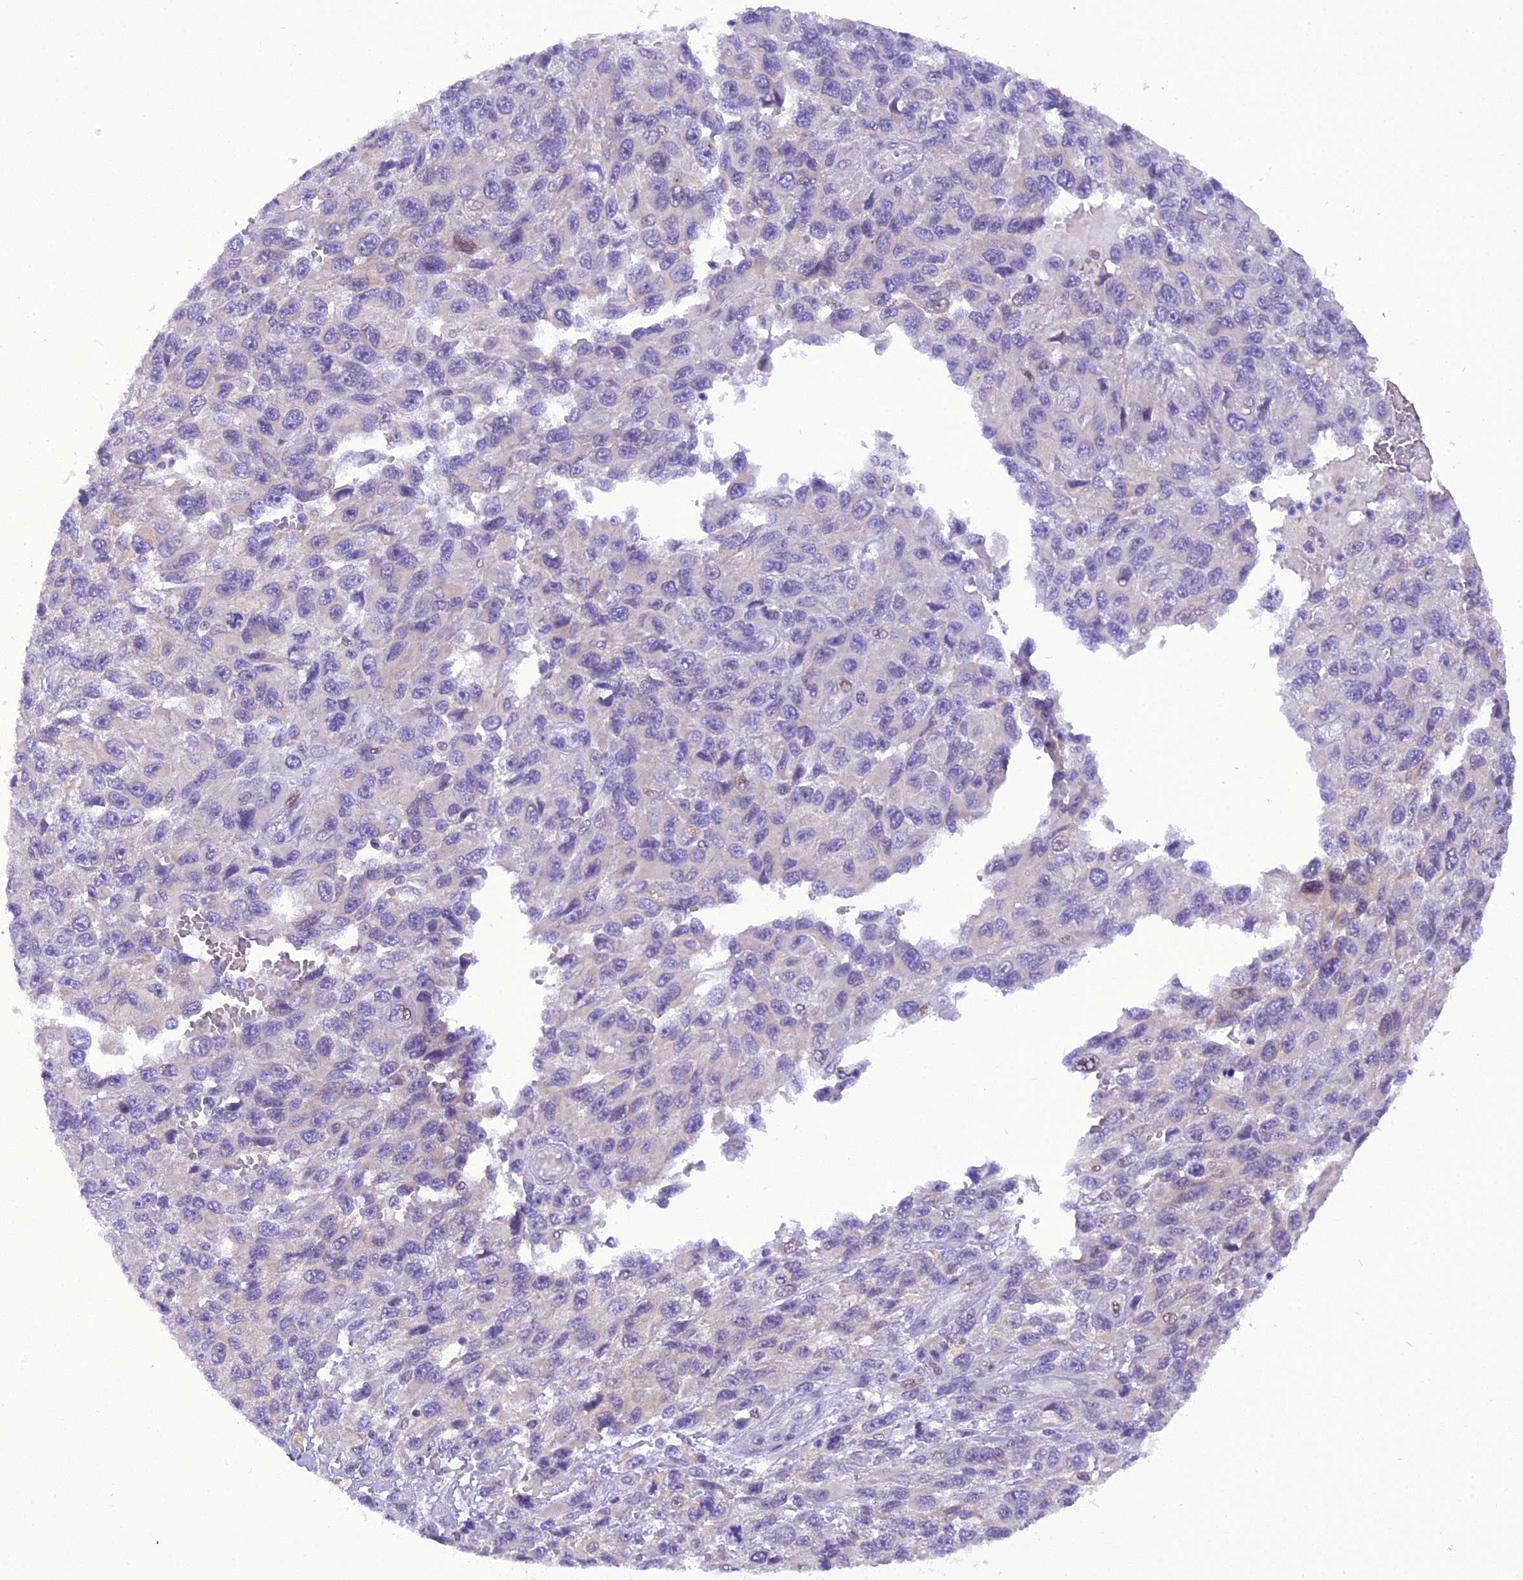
{"staining": {"intensity": "negative", "quantity": "none", "location": "none"}, "tissue": "melanoma", "cell_type": "Tumor cells", "image_type": "cancer", "snomed": [{"axis": "morphology", "description": "Normal tissue, NOS"}, {"axis": "morphology", "description": "Malignant melanoma, NOS"}, {"axis": "topography", "description": "Skin"}], "caption": "Photomicrograph shows no significant protein expression in tumor cells of malignant melanoma.", "gene": "RABGGTA", "patient": {"sex": "female", "age": 96}}